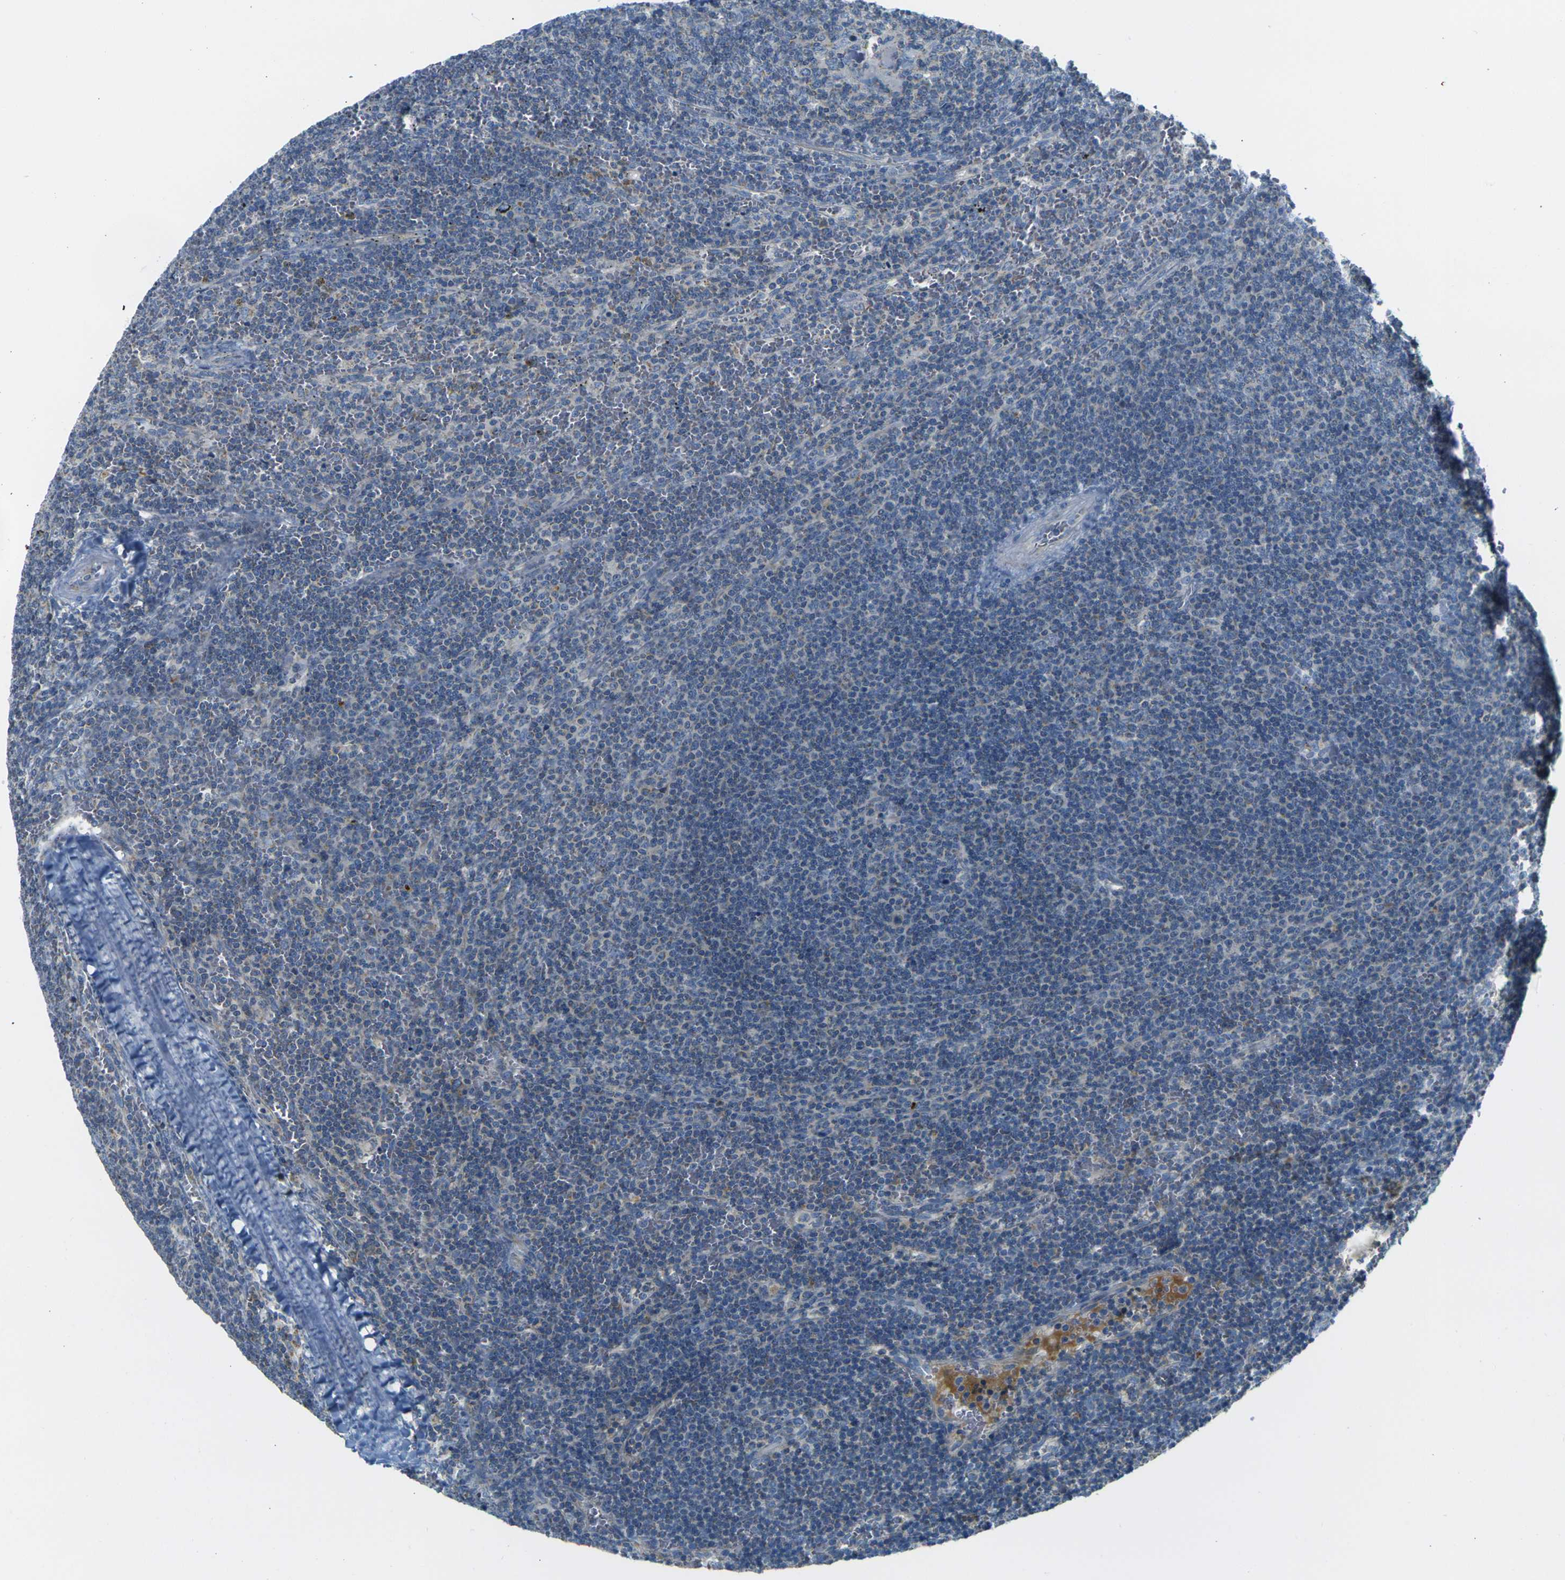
{"staining": {"intensity": "negative", "quantity": "none", "location": "none"}, "tissue": "lymphoma", "cell_type": "Tumor cells", "image_type": "cancer", "snomed": [{"axis": "morphology", "description": "Malignant lymphoma, non-Hodgkin's type, Low grade"}, {"axis": "topography", "description": "Spleen"}], "caption": "IHC histopathology image of neoplastic tissue: human malignant lymphoma, non-Hodgkin's type (low-grade) stained with DAB (3,3'-diaminobenzidine) exhibits no significant protein expression in tumor cells. The staining was performed using DAB to visualize the protein expression in brown, while the nuclei were stained in blue with hematoxylin (Magnification: 20x).", "gene": "PARD6B", "patient": {"sex": "female", "age": 50}}